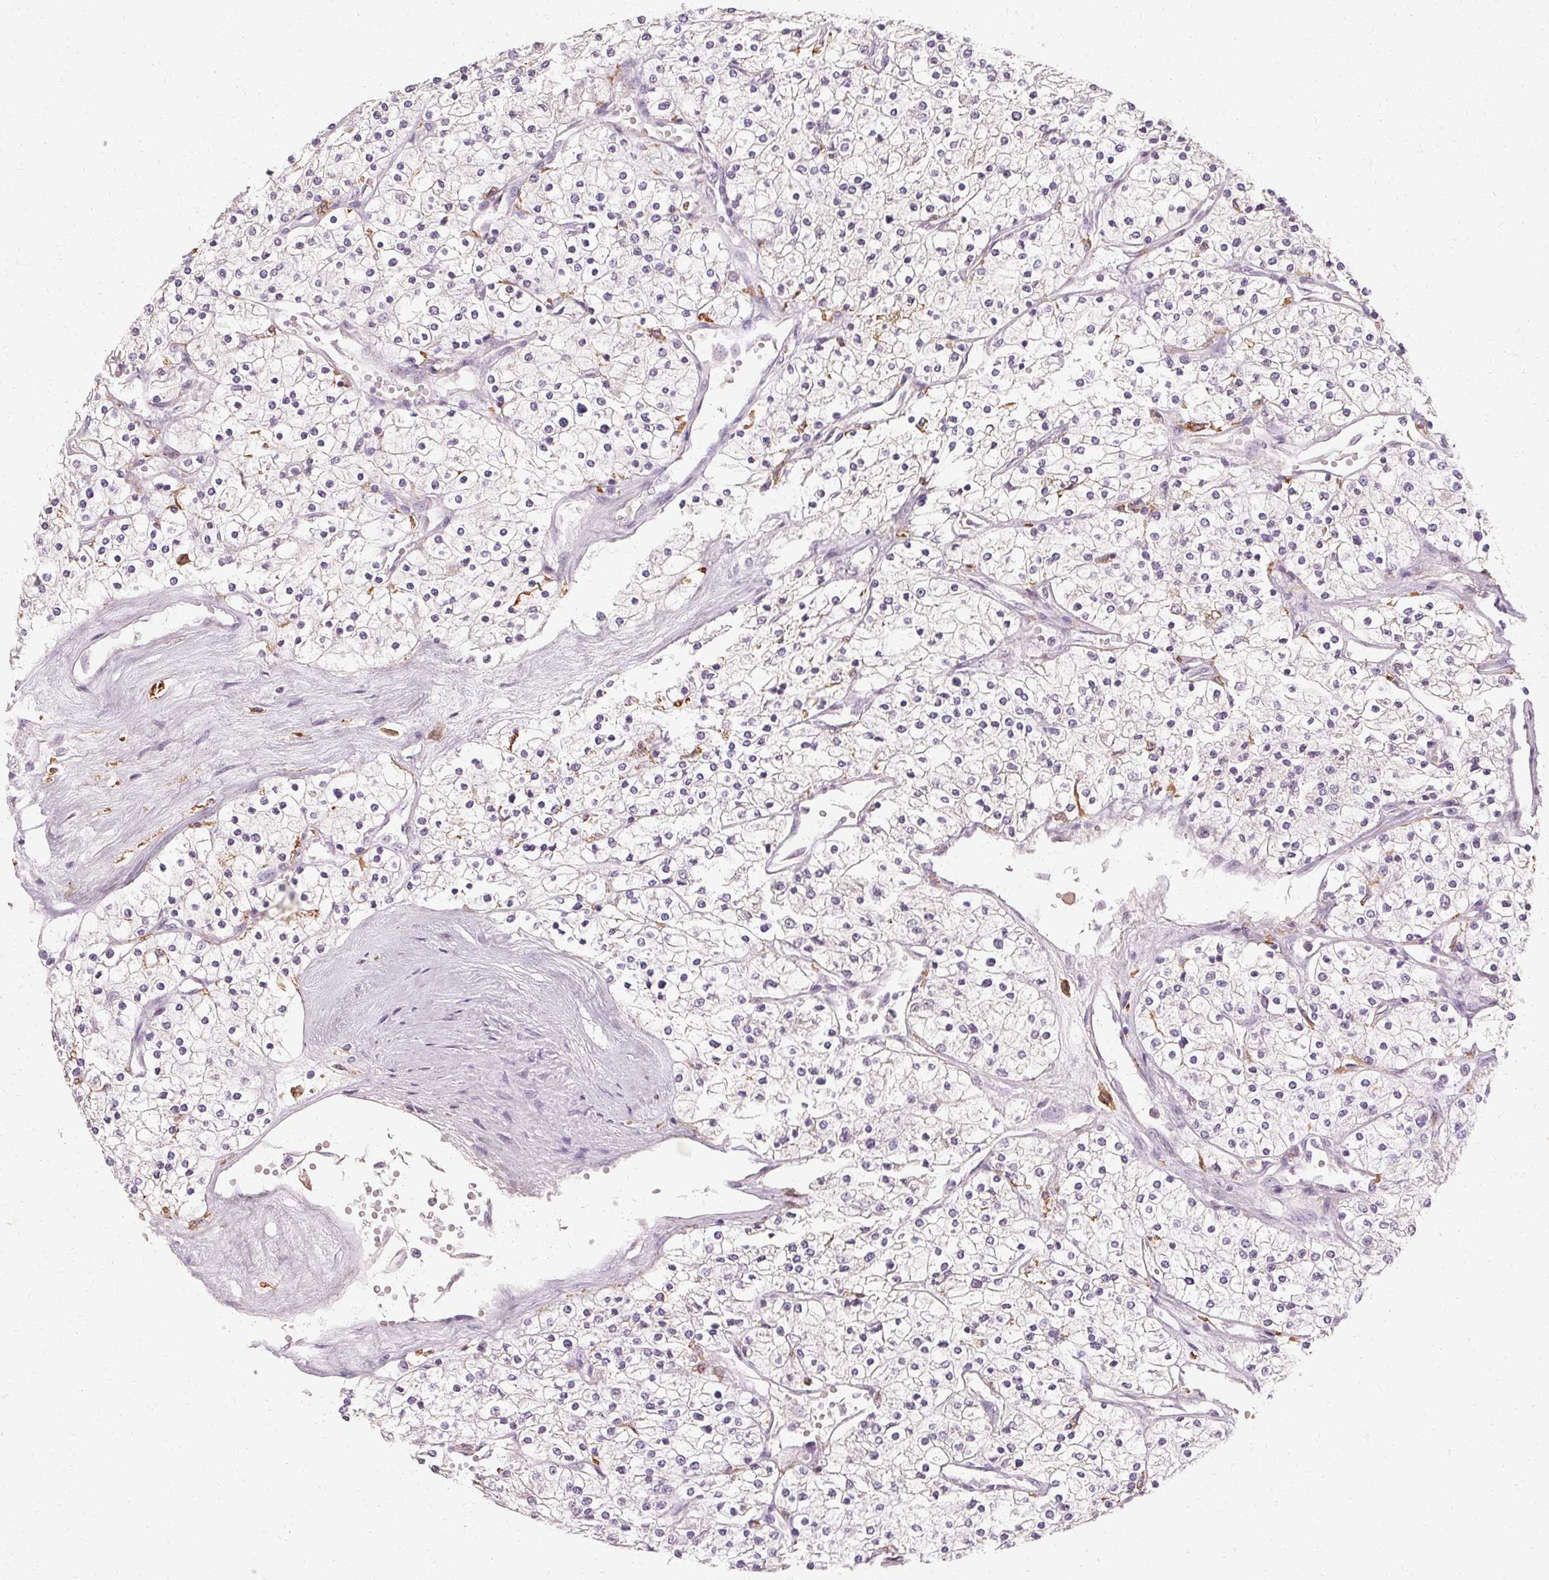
{"staining": {"intensity": "negative", "quantity": "none", "location": "none"}, "tissue": "renal cancer", "cell_type": "Tumor cells", "image_type": "cancer", "snomed": [{"axis": "morphology", "description": "Adenocarcinoma, NOS"}, {"axis": "topography", "description": "Kidney"}], "caption": "Immunohistochemistry (IHC) histopathology image of human renal adenocarcinoma stained for a protein (brown), which shows no positivity in tumor cells.", "gene": "IFNGR1", "patient": {"sex": "male", "age": 80}}